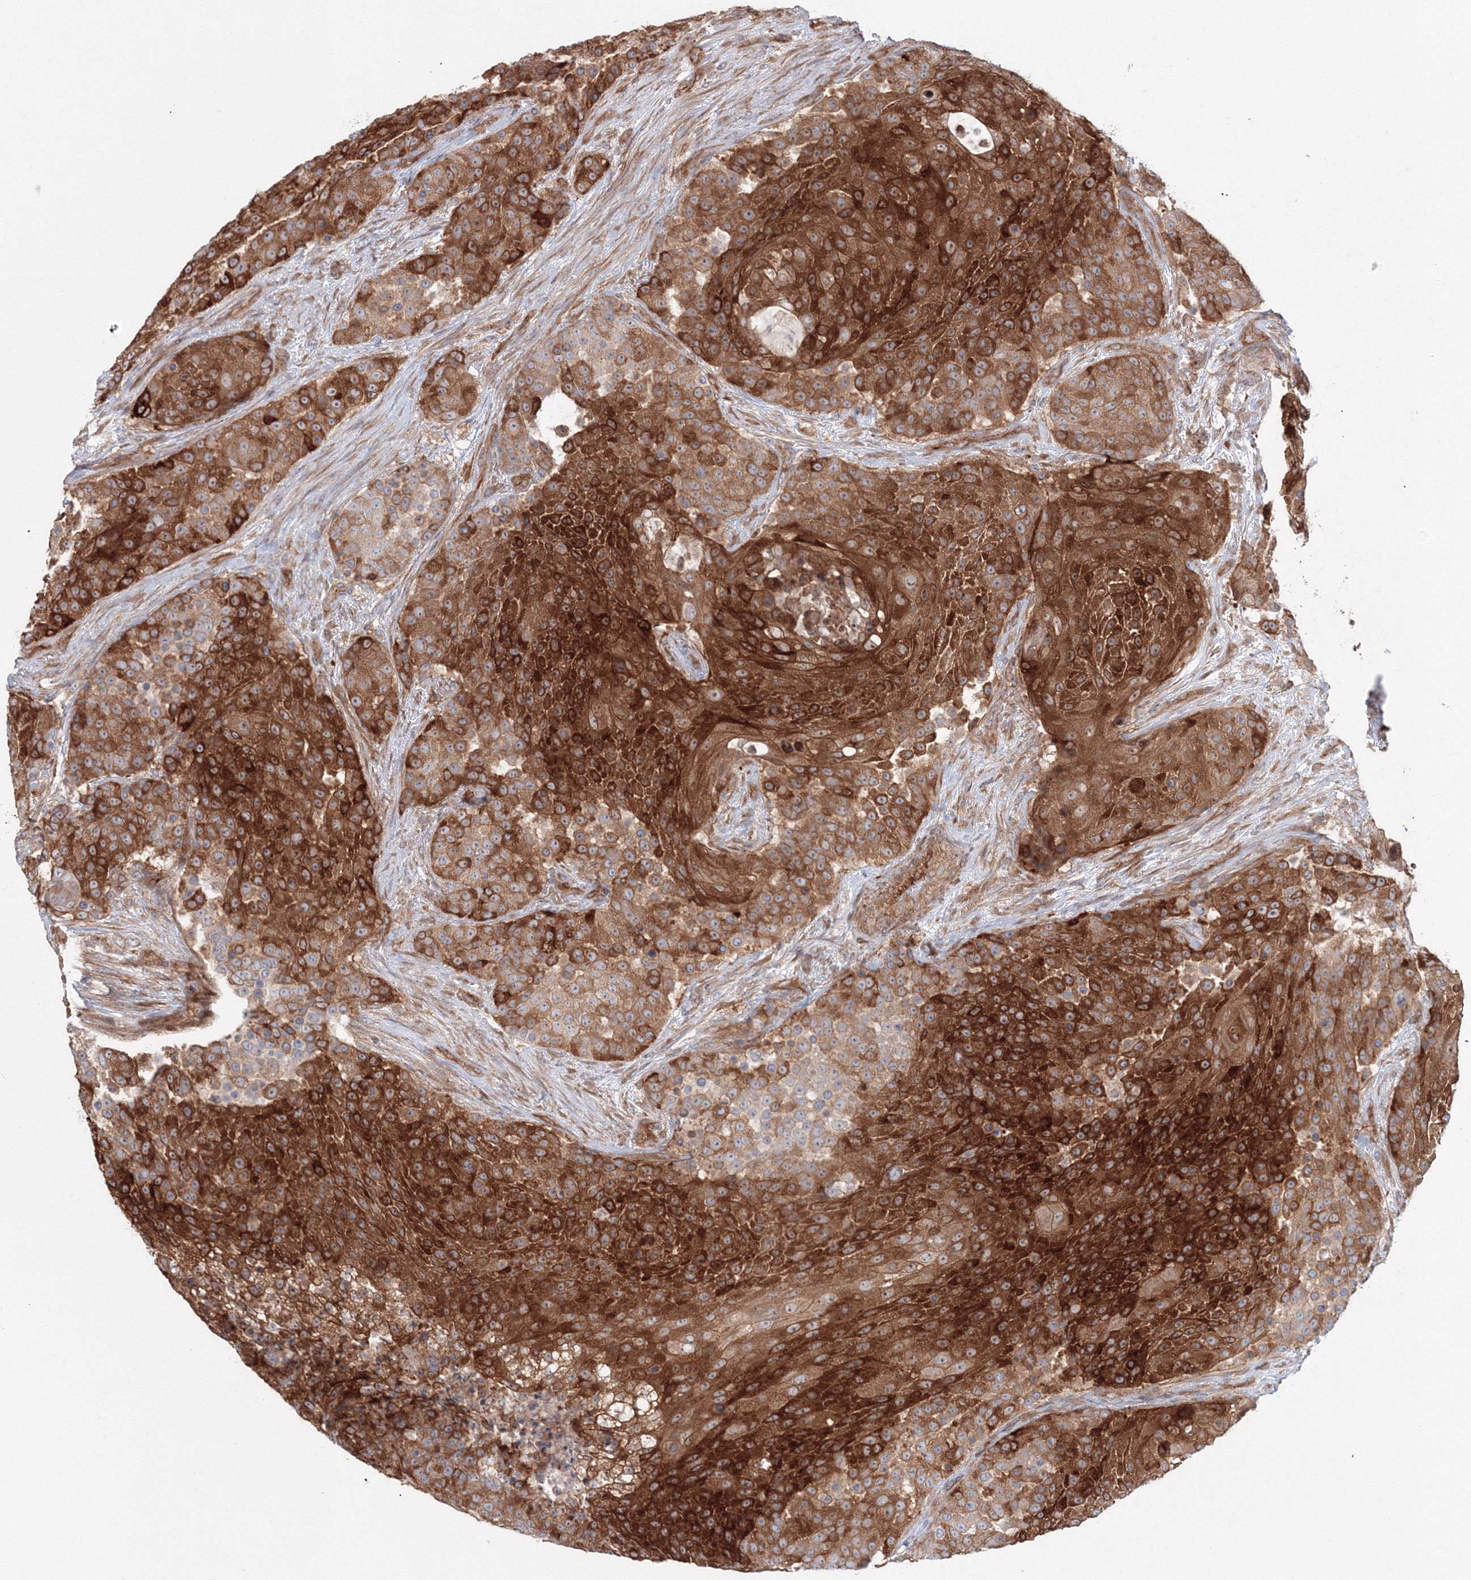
{"staining": {"intensity": "strong", "quantity": ">75%", "location": "cytoplasmic/membranous"}, "tissue": "urothelial cancer", "cell_type": "Tumor cells", "image_type": "cancer", "snomed": [{"axis": "morphology", "description": "Urothelial carcinoma, High grade"}, {"axis": "topography", "description": "Urinary bladder"}], "caption": "A photomicrograph of high-grade urothelial carcinoma stained for a protein displays strong cytoplasmic/membranous brown staining in tumor cells. (Stains: DAB (3,3'-diaminobenzidine) in brown, nuclei in blue, Microscopy: brightfield microscopy at high magnification).", "gene": "SH3PXD2A", "patient": {"sex": "female", "age": 63}}